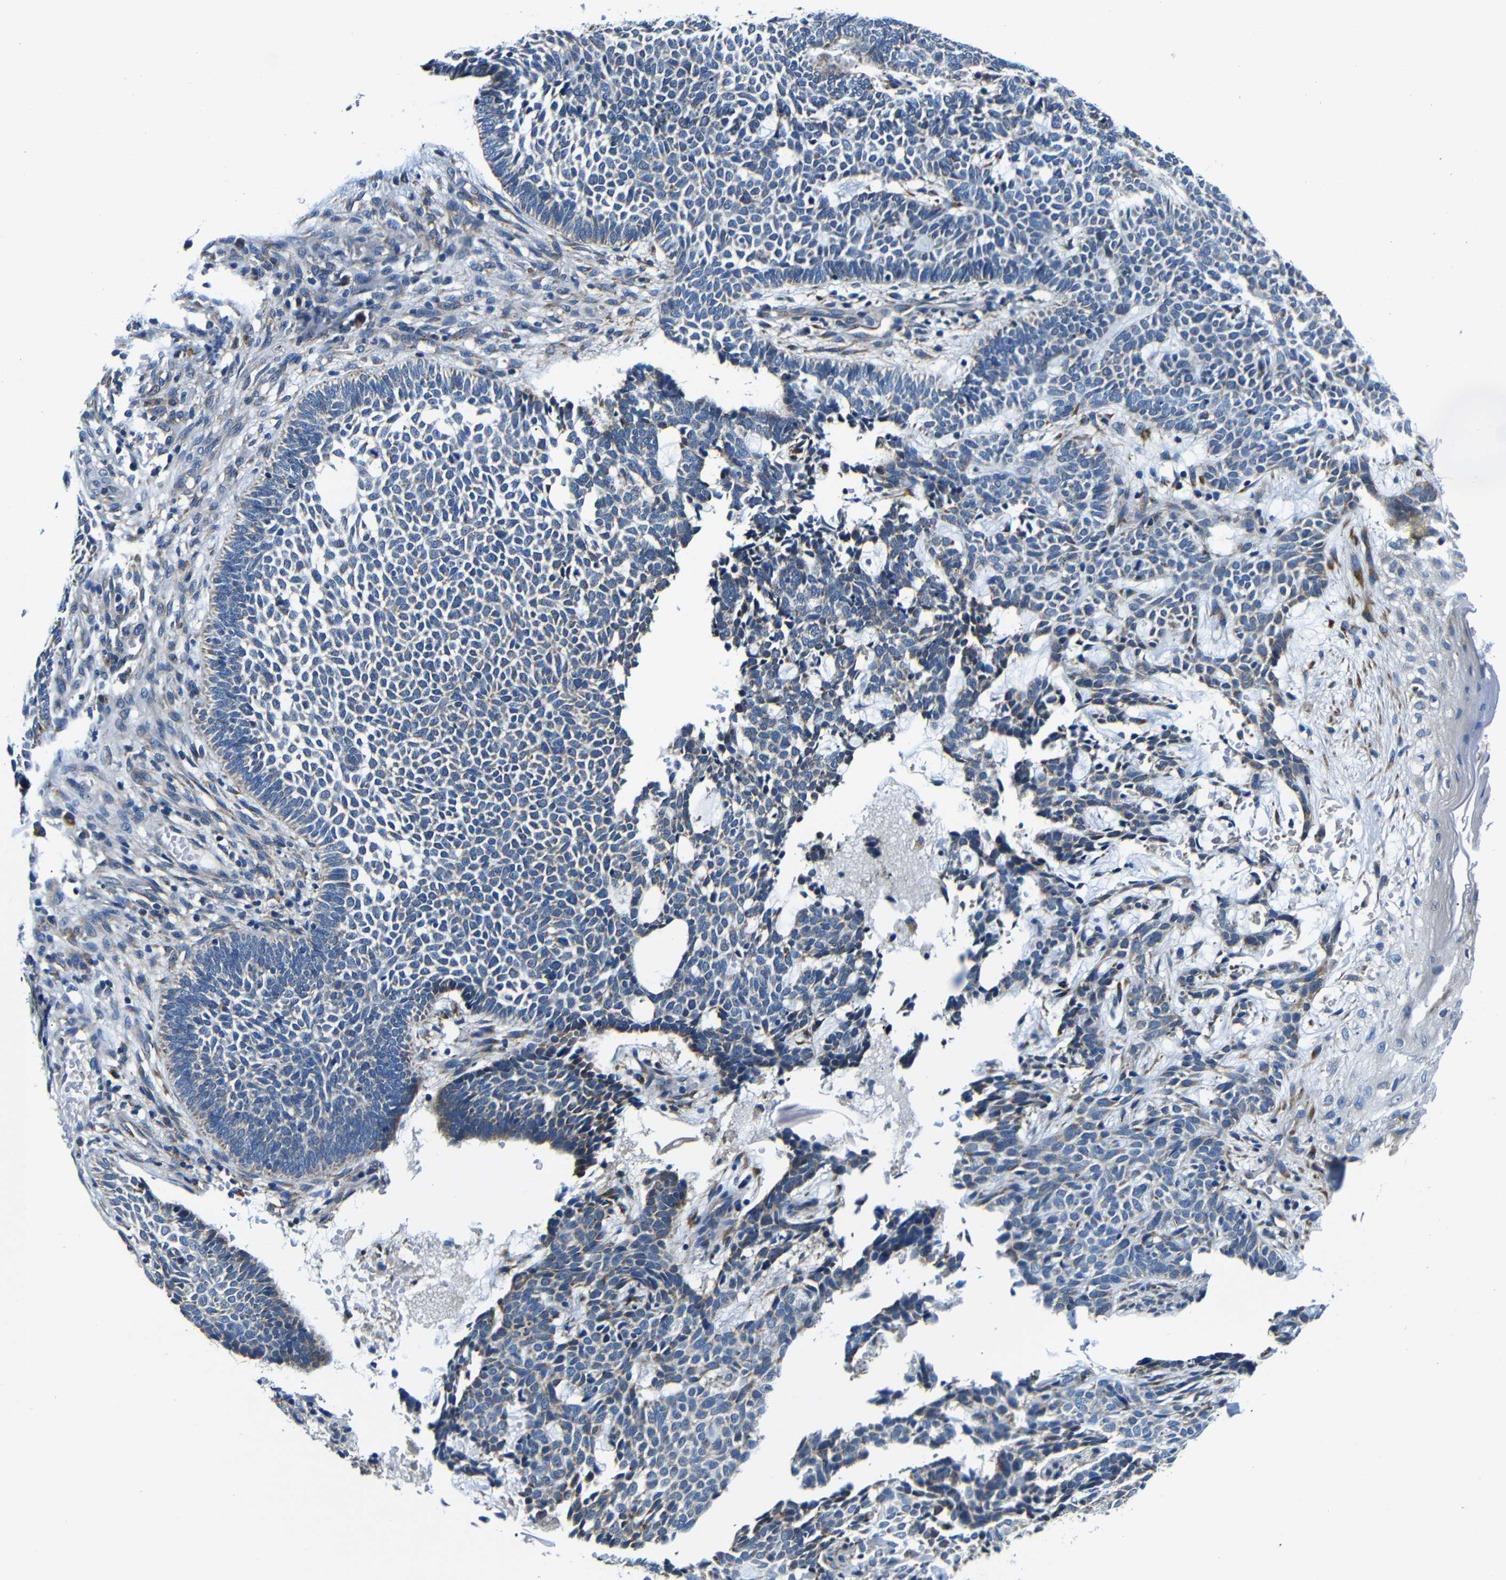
{"staining": {"intensity": "weak", "quantity": "<25%", "location": "cytoplasmic/membranous"}, "tissue": "skin cancer", "cell_type": "Tumor cells", "image_type": "cancer", "snomed": [{"axis": "morphology", "description": "Basal cell carcinoma"}, {"axis": "topography", "description": "Skin"}], "caption": "Protein analysis of basal cell carcinoma (skin) exhibits no significant expression in tumor cells.", "gene": "FKBP14", "patient": {"sex": "male", "age": 87}}